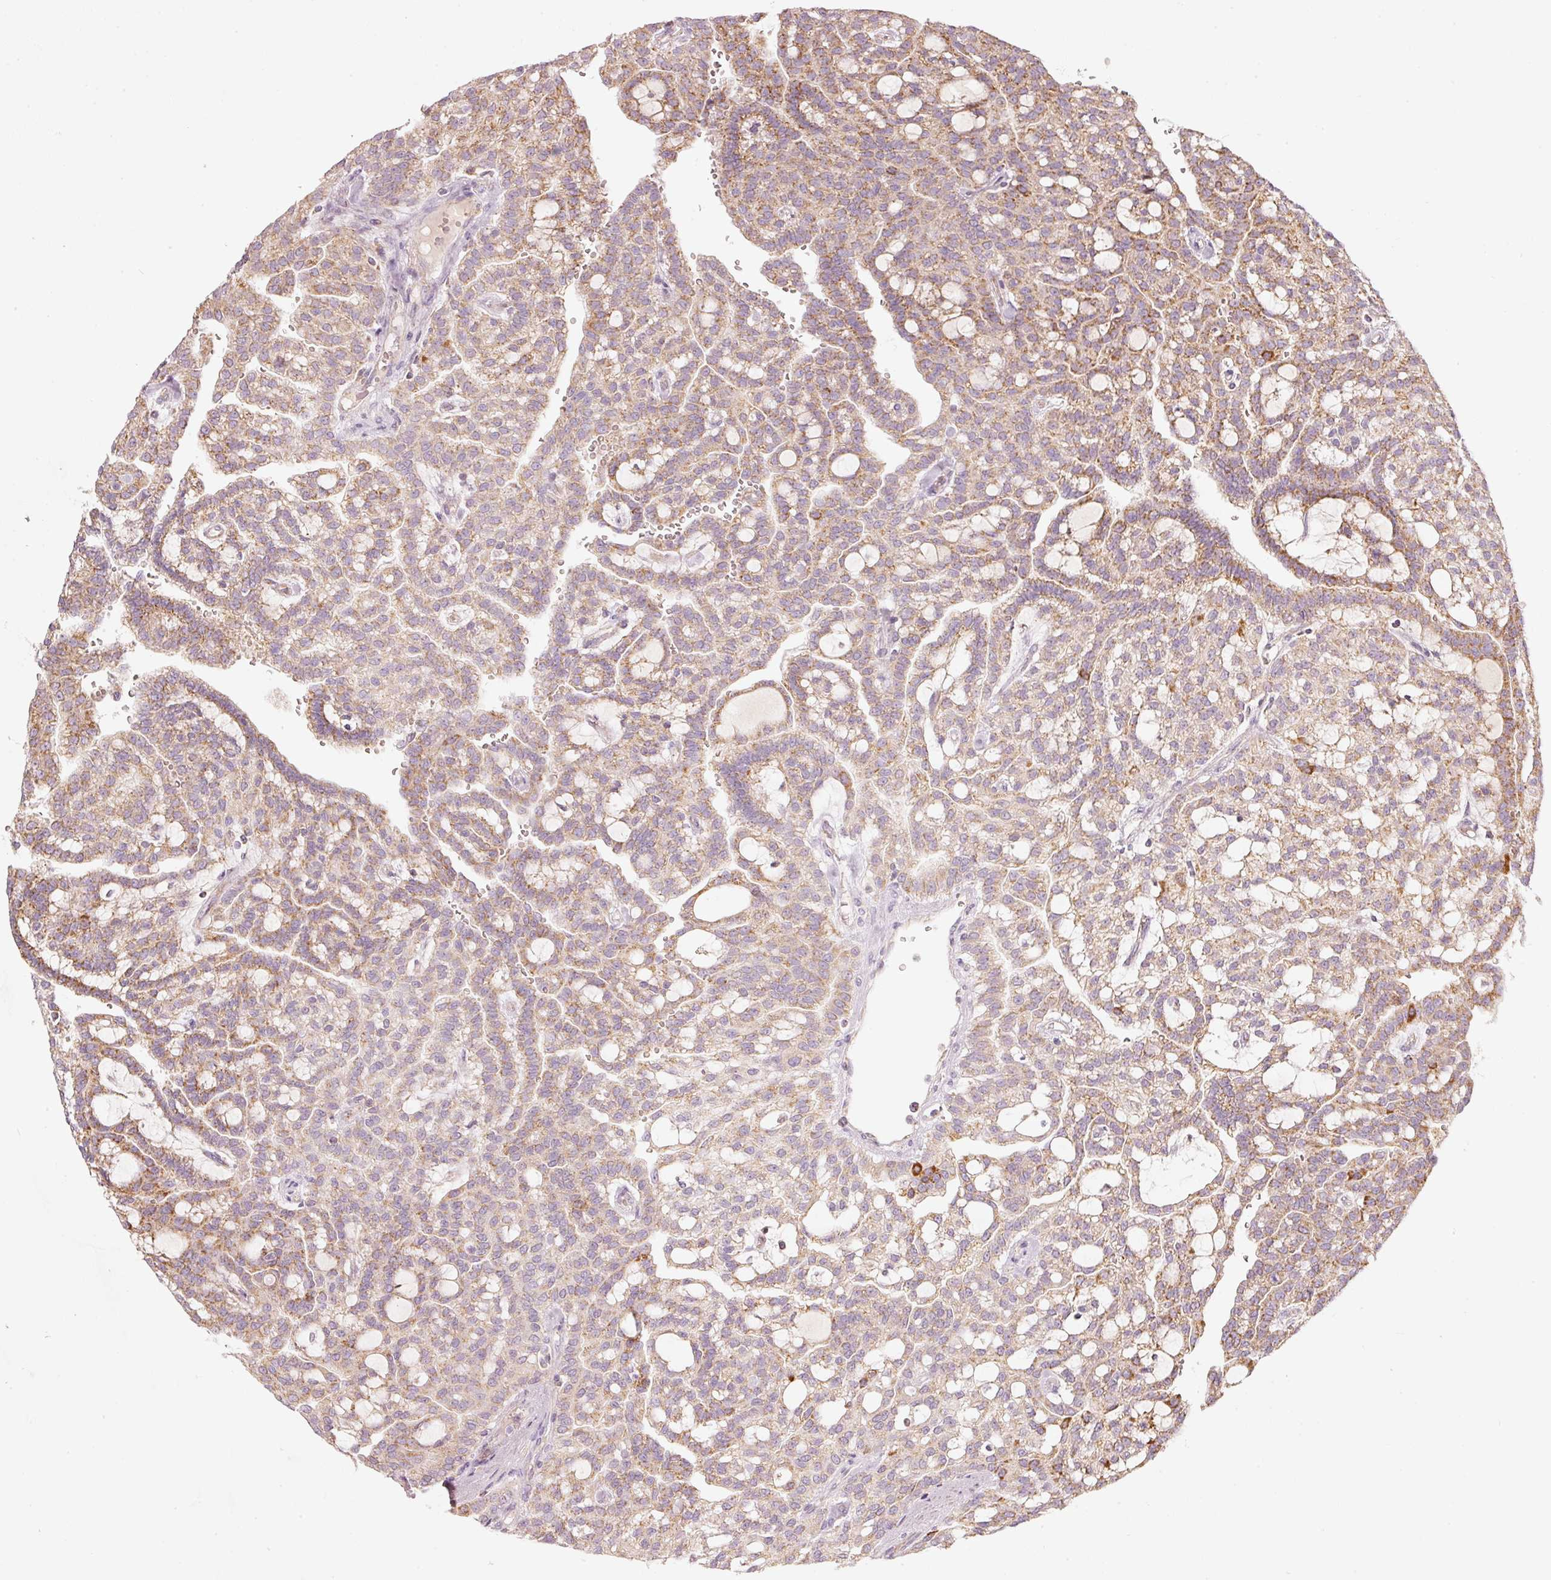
{"staining": {"intensity": "moderate", "quantity": ">75%", "location": "cytoplasmic/membranous"}, "tissue": "renal cancer", "cell_type": "Tumor cells", "image_type": "cancer", "snomed": [{"axis": "morphology", "description": "Adenocarcinoma, NOS"}, {"axis": "topography", "description": "Kidney"}], "caption": "Immunohistochemistry (IHC) of human renal cancer (adenocarcinoma) shows medium levels of moderate cytoplasmic/membranous expression in about >75% of tumor cells.", "gene": "C17orf98", "patient": {"sex": "male", "age": 63}}